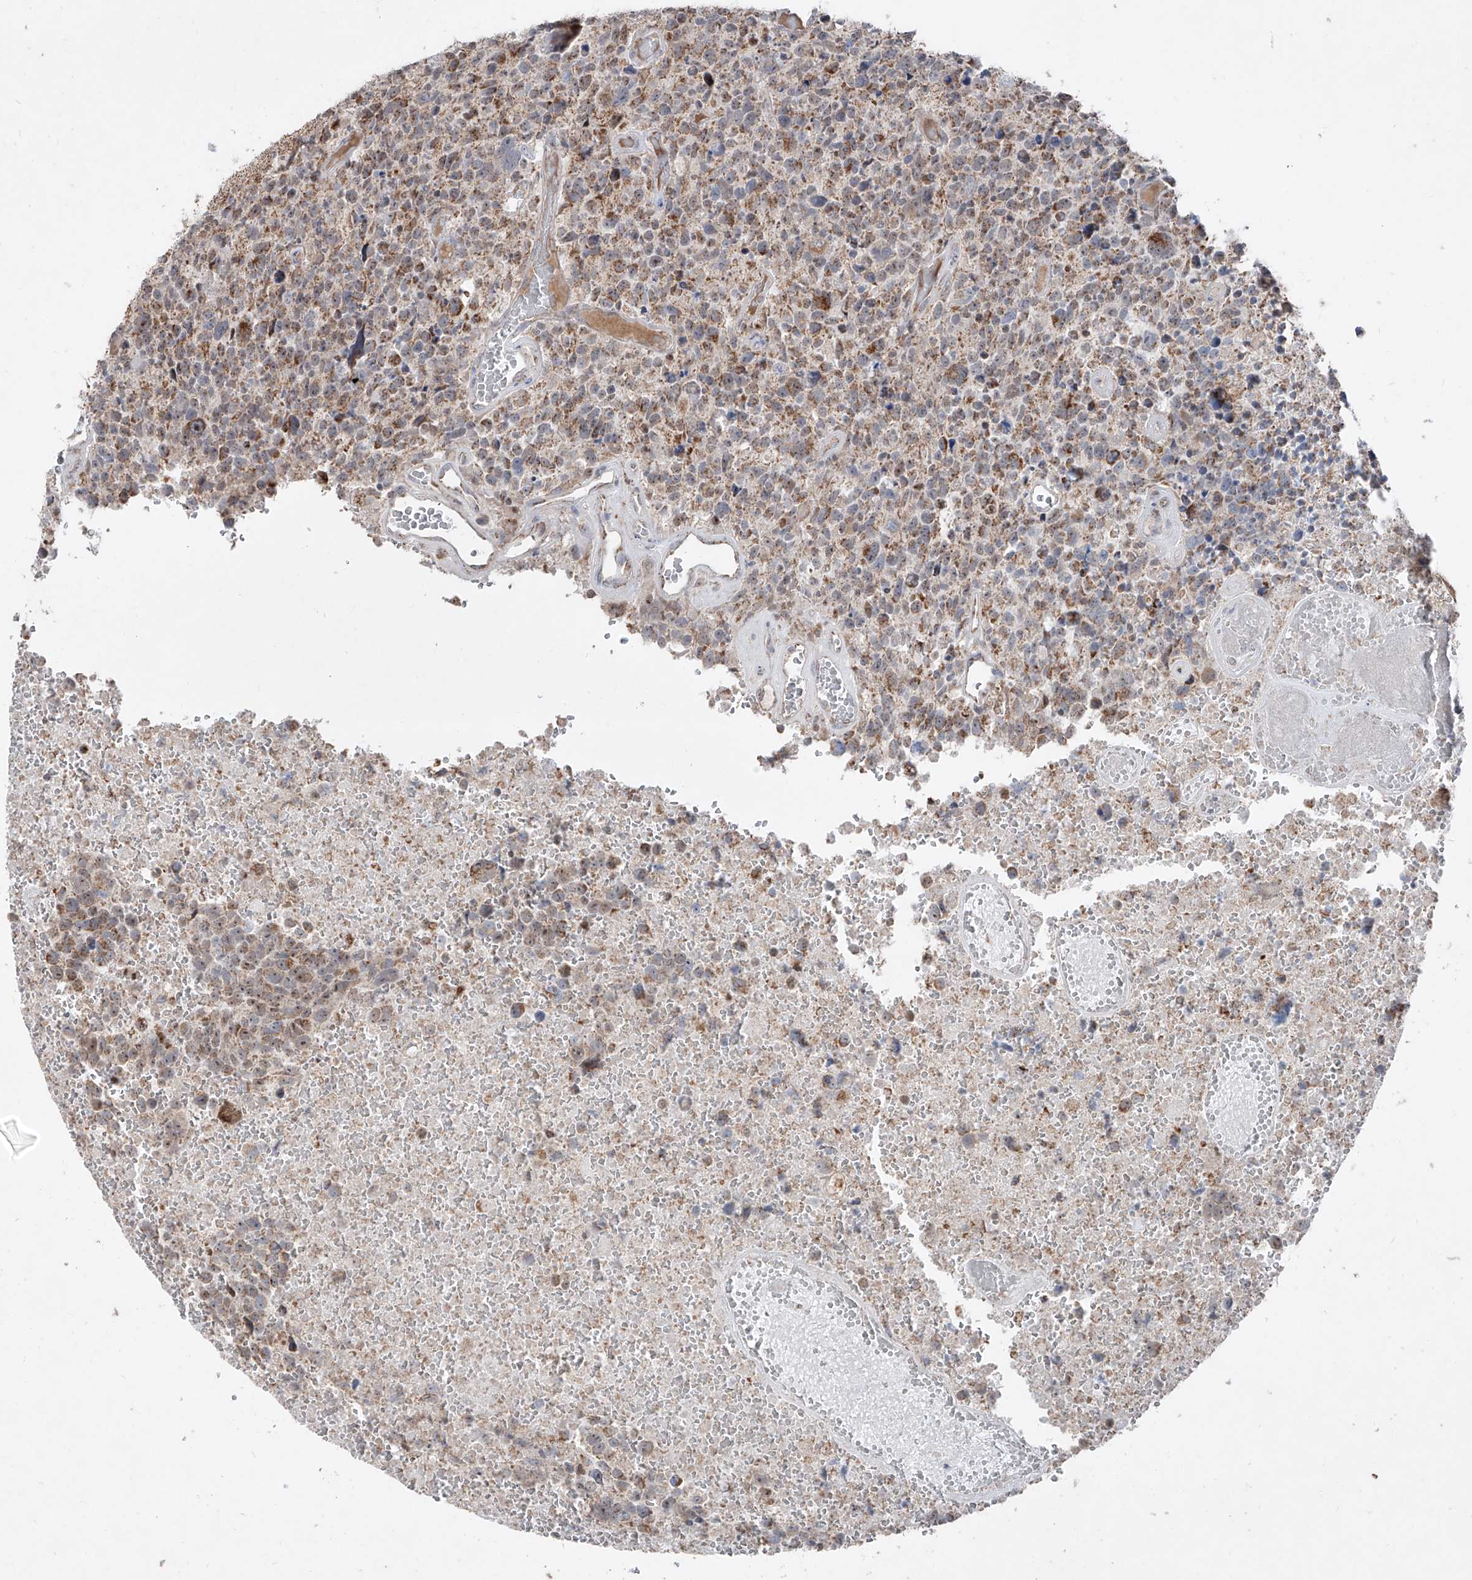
{"staining": {"intensity": "moderate", "quantity": "25%-75%", "location": "cytoplasmic/membranous"}, "tissue": "glioma", "cell_type": "Tumor cells", "image_type": "cancer", "snomed": [{"axis": "morphology", "description": "Glioma, malignant, High grade"}, {"axis": "topography", "description": "Brain"}], "caption": "Human malignant high-grade glioma stained with a brown dye shows moderate cytoplasmic/membranous positive staining in approximately 25%-75% of tumor cells.", "gene": "NDUFB3", "patient": {"sex": "male", "age": 69}}